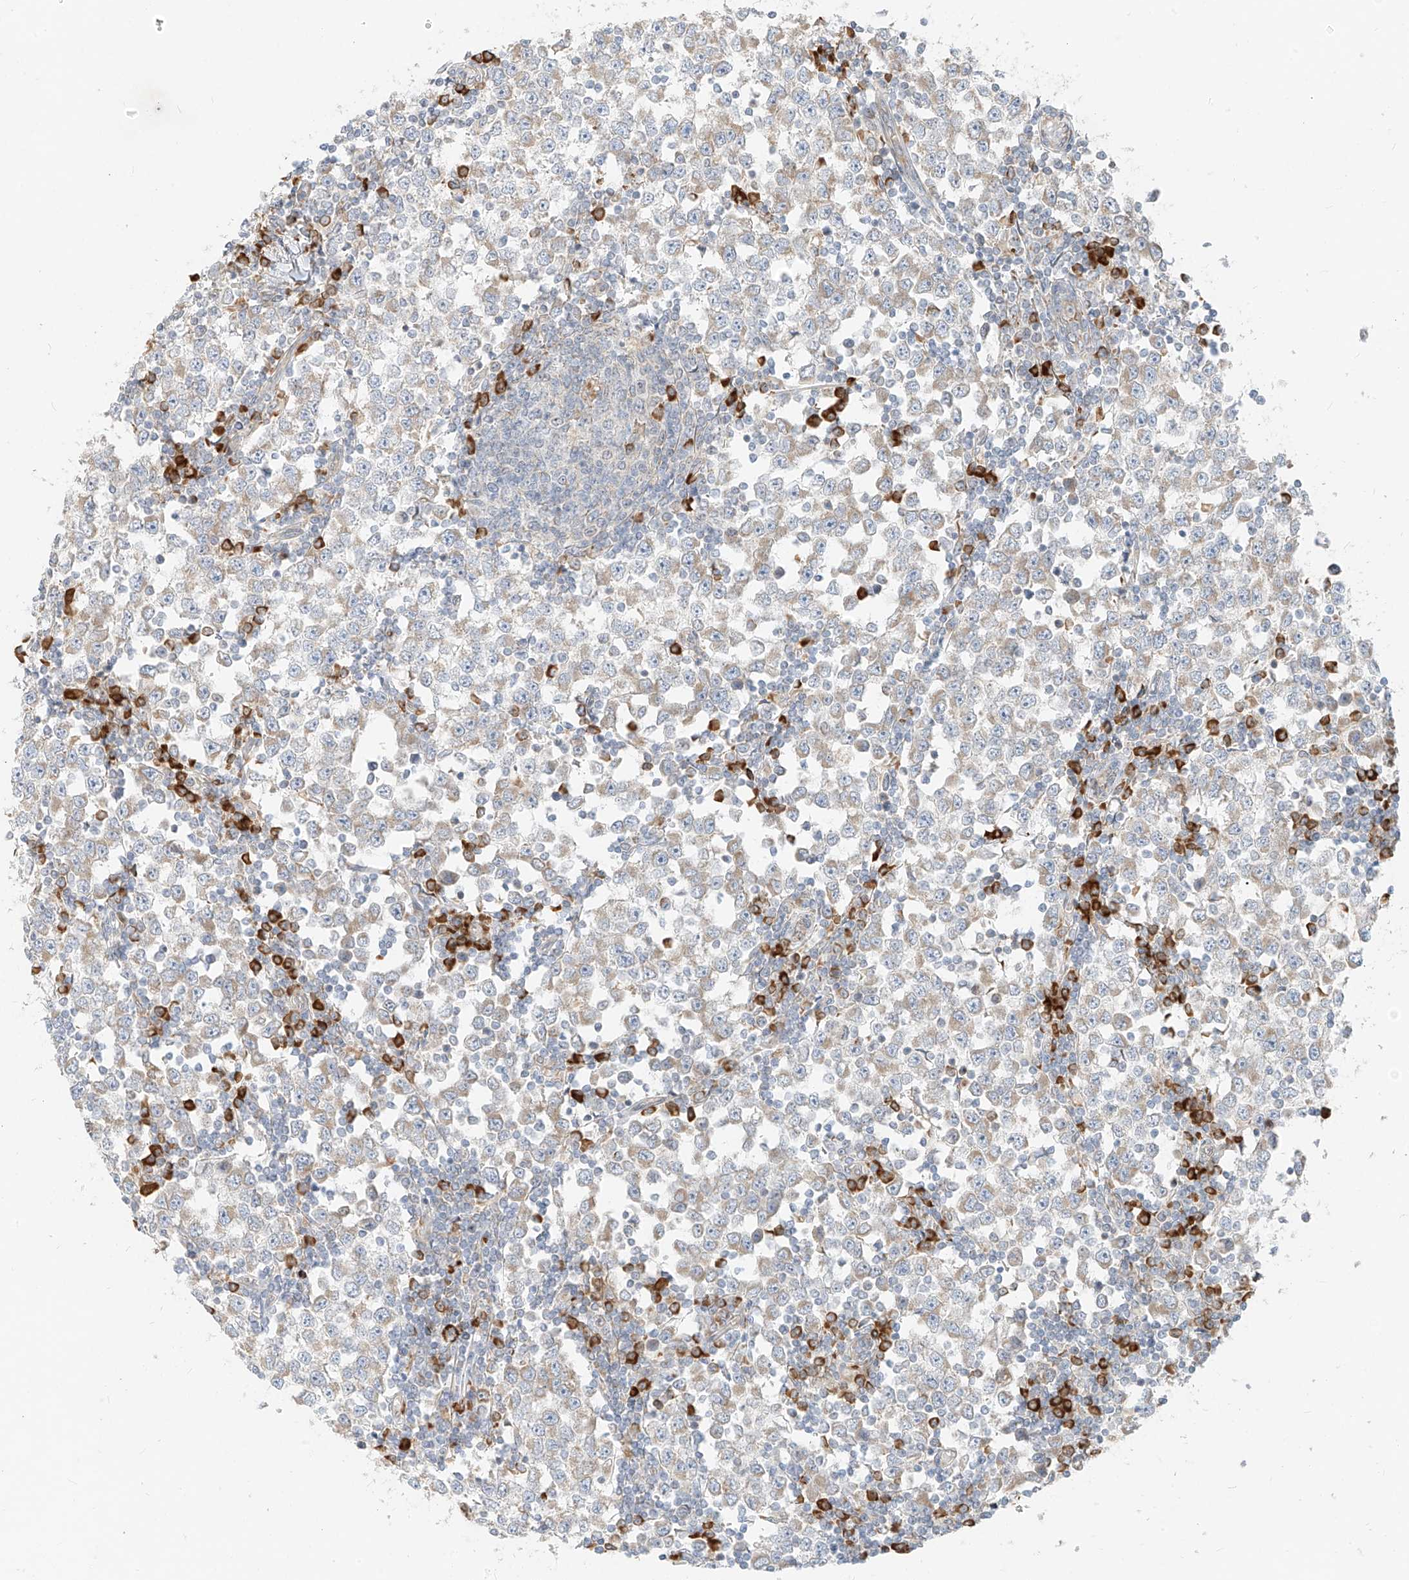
{"staining": {"intensity": "weak", "quantity": ">75%", "location": "cytoplasmic/membranous"}, "tissue": "testis cancer", "cell_type": "Tumor cells", "image_type": "cancer", "snomed": [{"axis": "morphology", "description": "Seminoma, NOS"}, {"axis": "topography", "description": "Testis"}], "caption": "Human testis cancer stained with a protein marker displays weak staining in tumor cells.", "gene": "STT3A", "patient": {"sex": "male", "age": 65}}